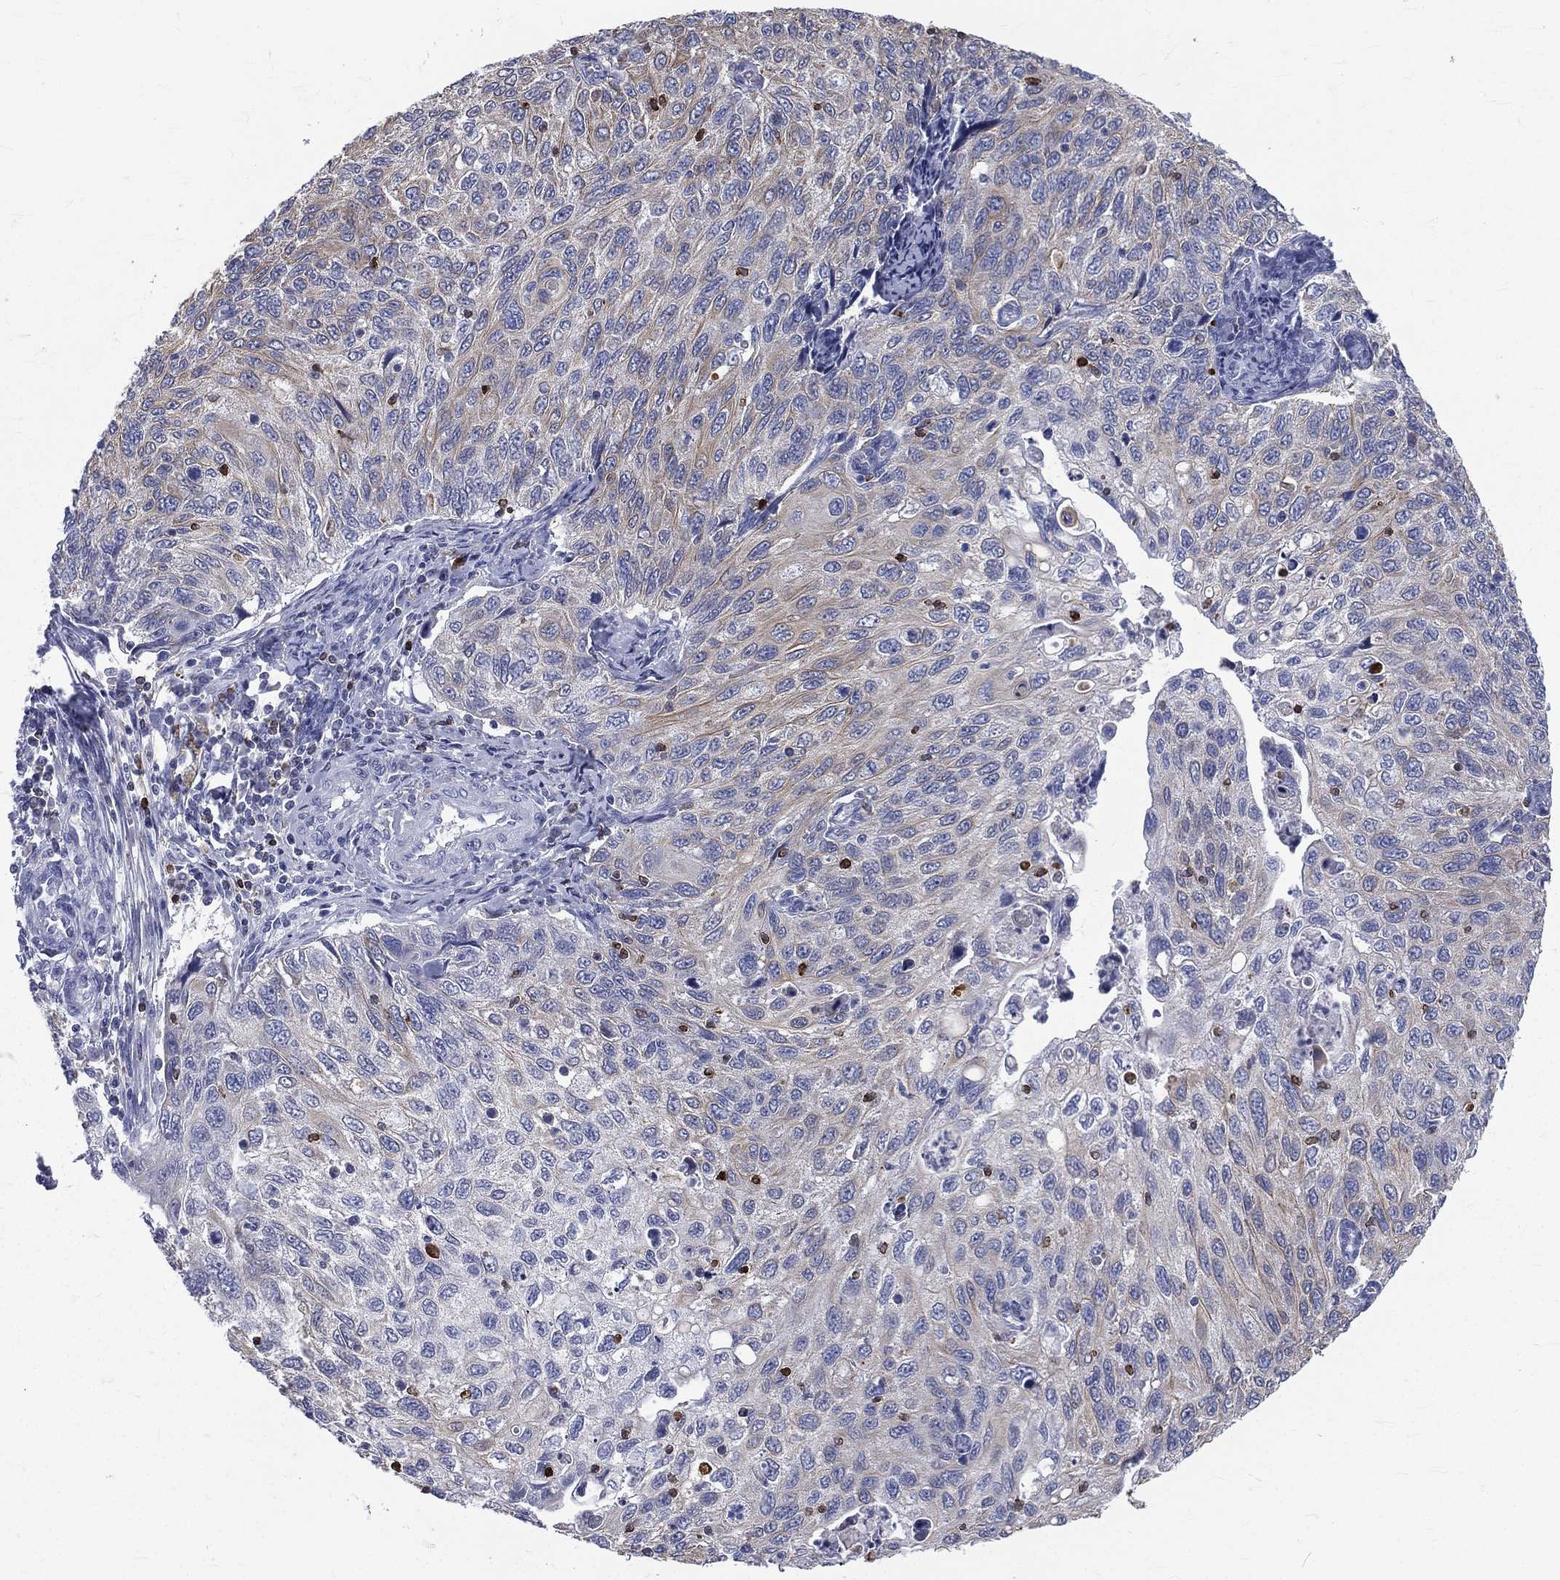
{"staining": {"intensity": "weak", "quantity": "<25%", "location": "cytoplasmic/membranous"}, "tissue": "cervical cancer", "cell_type": "Tumor cells", "image_type": "cancer", "snomed": [{"axis": "morphology", "description": "Squamous cell carcinoma, NOS"}, {"axis": "topography", "description": "Cervix"}], "caption": "This is an immunohistochemistry (IHC) photomicrograph of human cervical cancer. There is no staining in tumor cells.", "gene": "CTSW", "patient": {"sex": "female", "age": 70}}